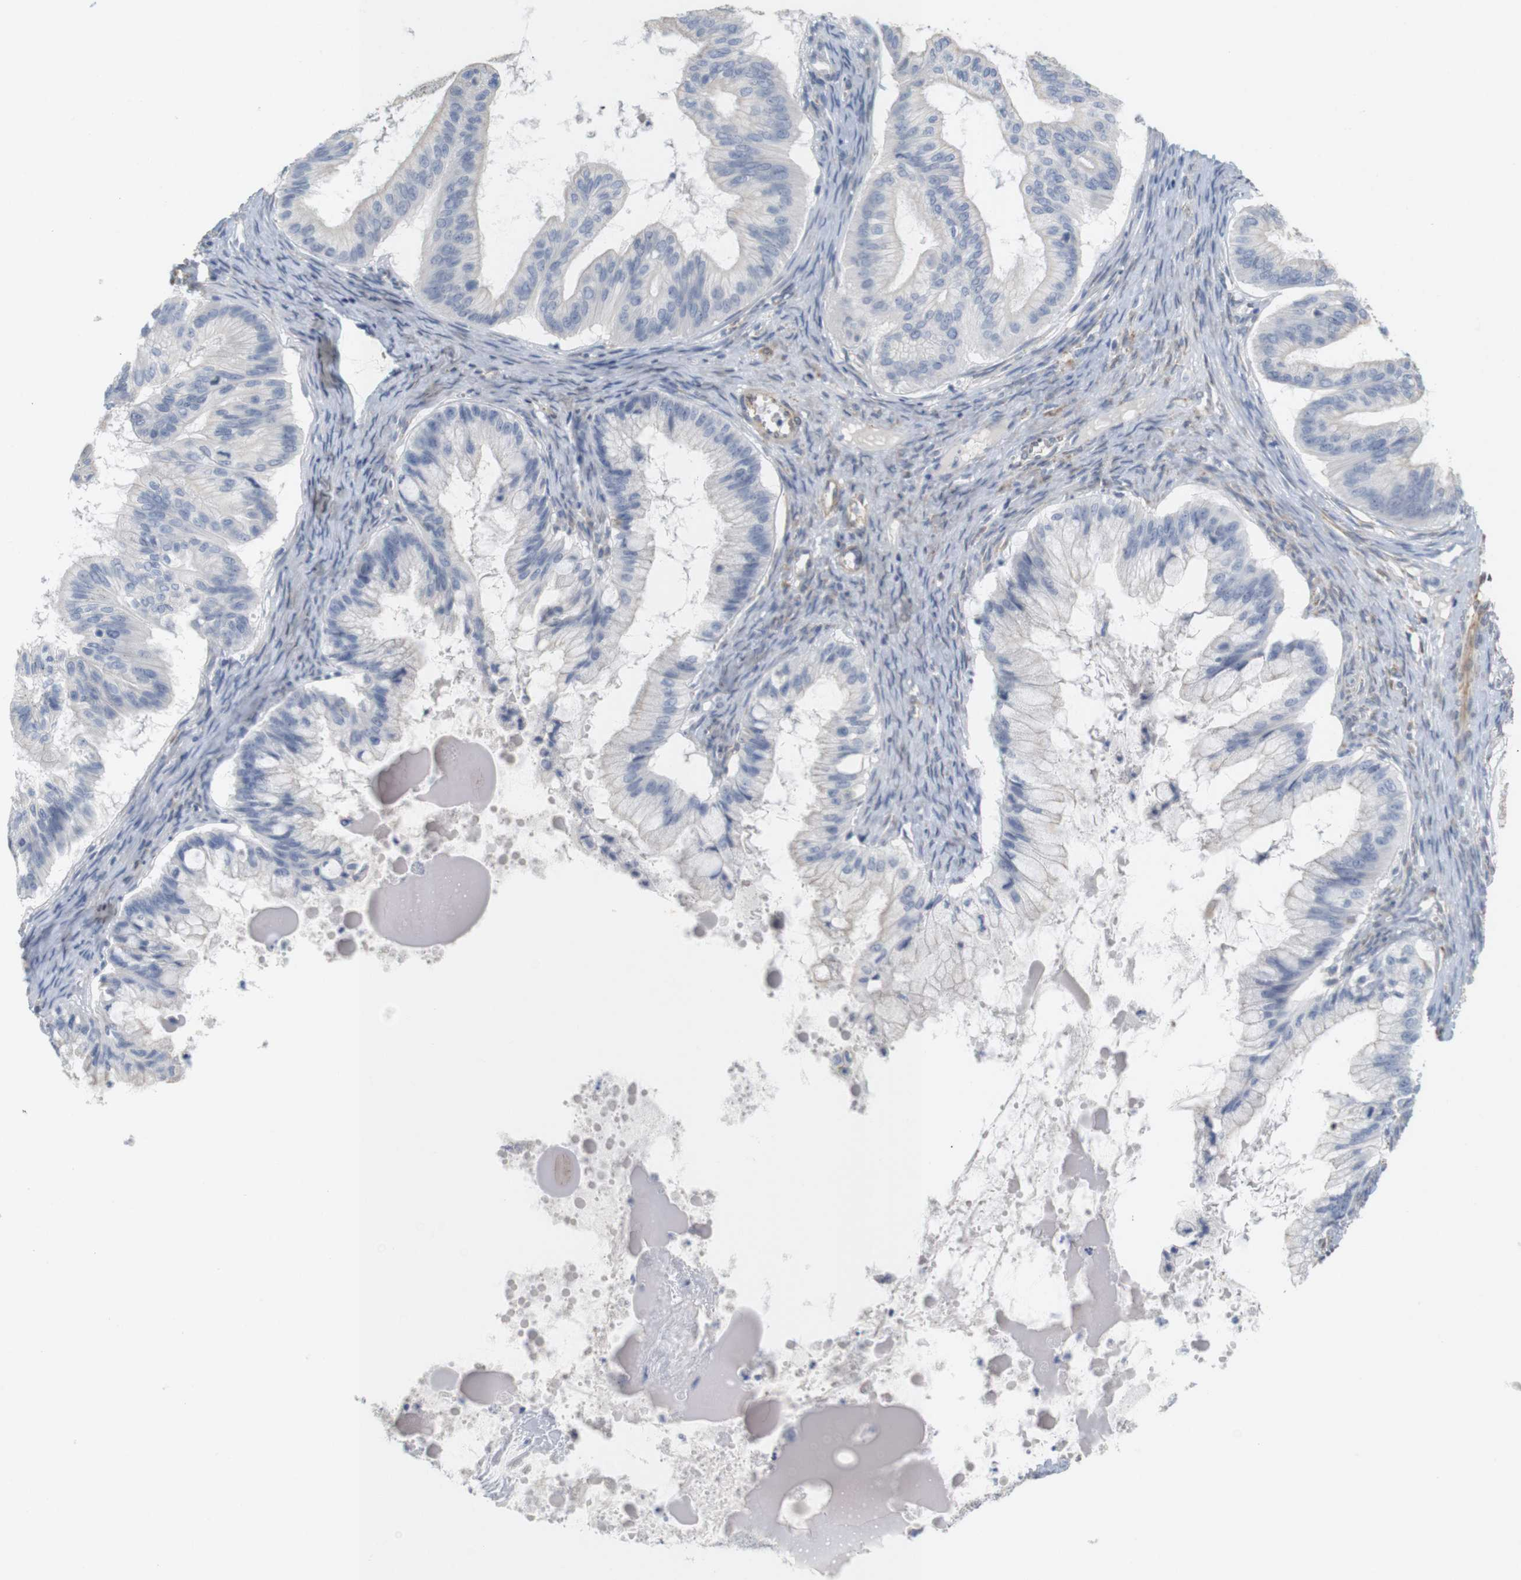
{"staining": {"intensity": "negative", "quantity": "none", "location": "none"}, "tissue": "ovarian cancer", "cell_type": "Tumor cells", "image_type": "cancer", "snomed": [{"axis": "morphology", "description": "Cystadenocarcinoma, mucinous, NOS"}, {"axis": "topography", "description": "Ovary"}], "caption": "Human ovarian cancer stained for a protein using IHC exhibits no positivity in tumor cells.", "gene": "ITPR1", "patient": {"sex": "female", "age": 57}}